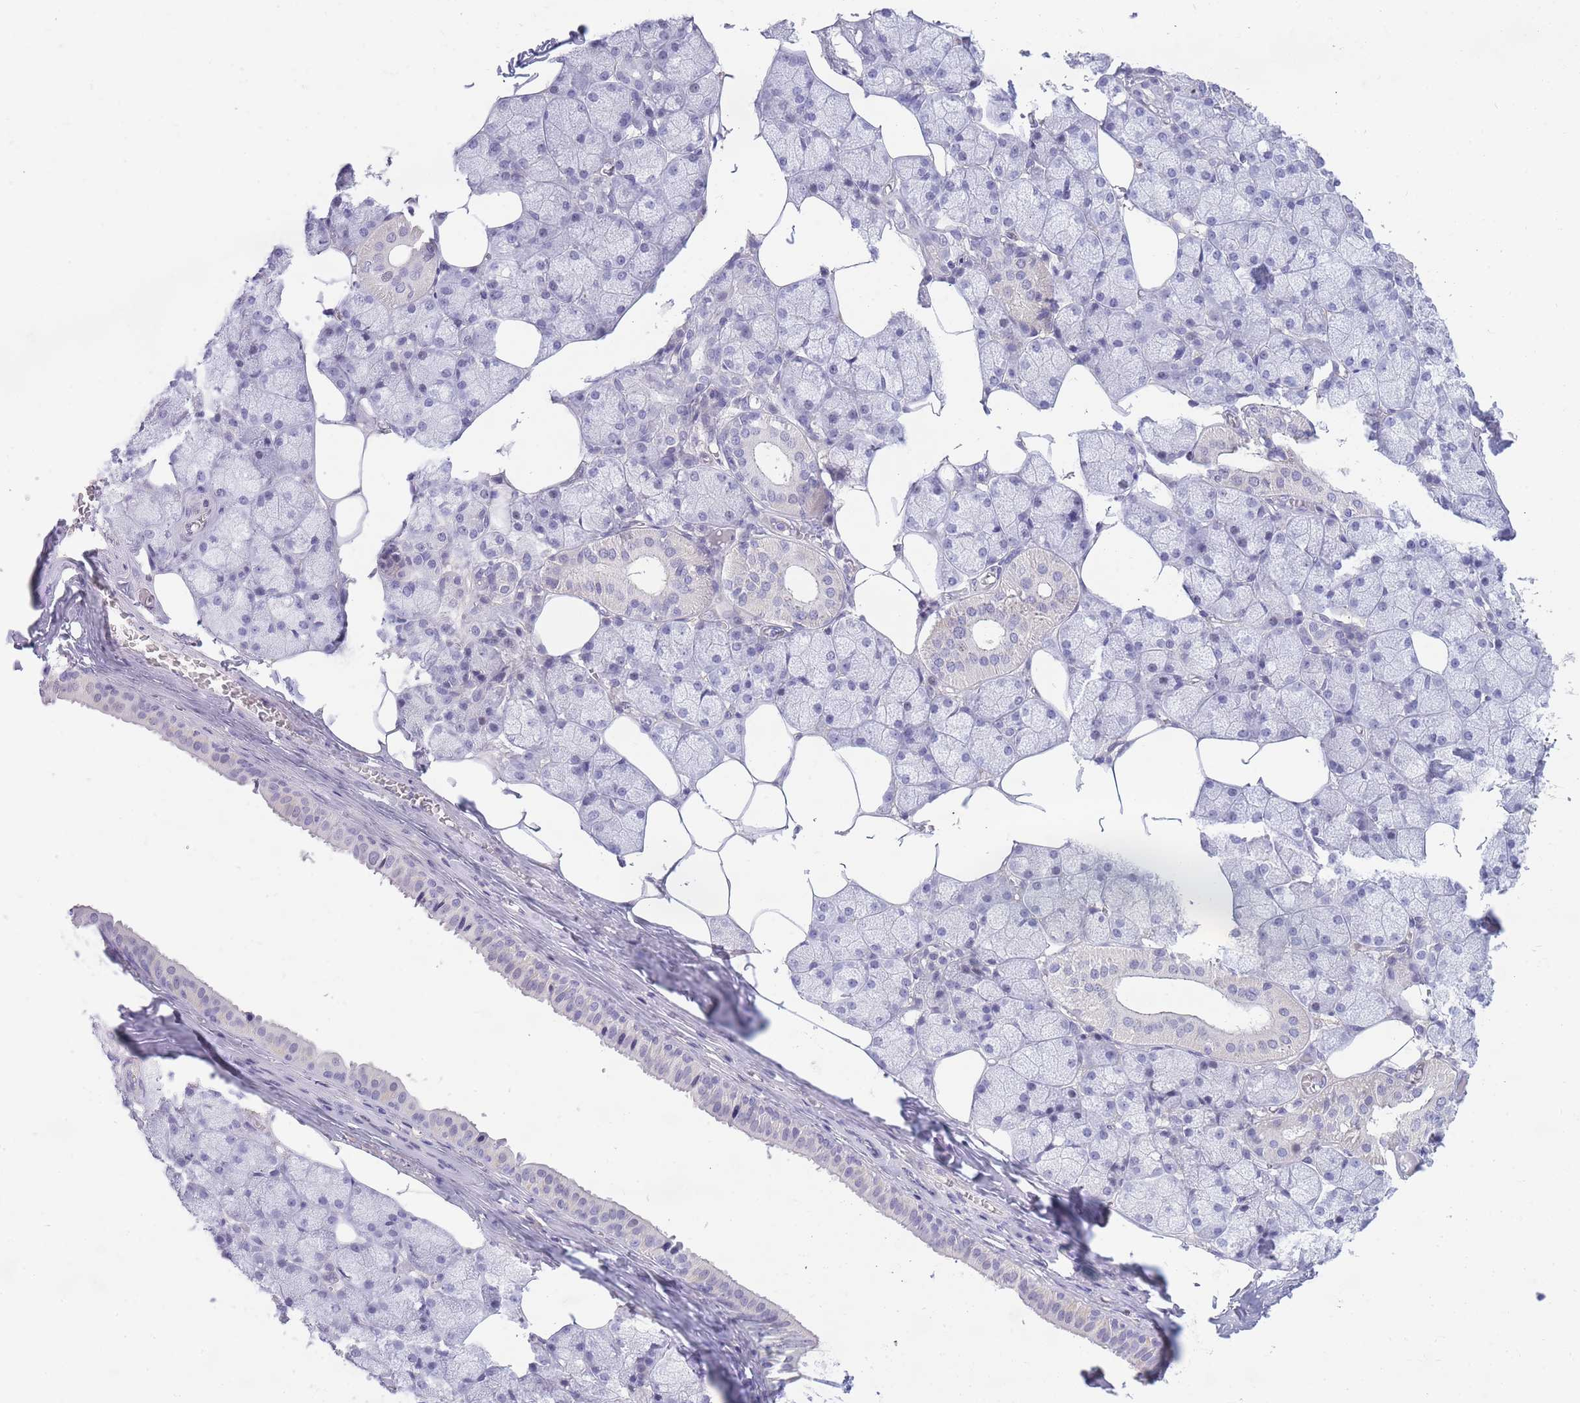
{"staining": {"intensity": "negative", "quantity": "none", "location": "none"}, "tissue": "salivary gland", "cell_type": "Glandular cells", "image_type": "normal", "snomed": [{"axis": "morphology", "description": "Normal tissue, NOS"}, {"axis": "topography", "description": "Salivary gland"}], "caption": "Immunohistochemistry histopathology image of normal salivary gland stained for a protein (brown), which shows no staining in glandular cells. (DAB immunohistochemistry, high magnification).", "gene": "PRR23A", "patient": {"sex": "male", "age": 62}}